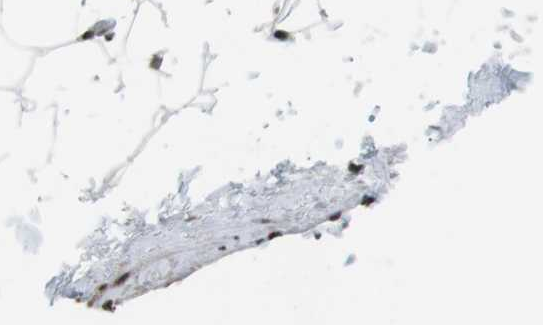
{"staining": {"intensity": "strong", "quantity": ">75%", "location": "nuclear"}, "tissue": "adipose tissue", "cell_type": "Adipocytes", "image_type": "normal", "snomed": [{"axis": "morphology", "description": "Normal tissue, NOS"}, {"axis": "topography", "description": "Breast"}, {"axis": "topography", "description": "Soft tissue"}], "caption": "A high-resolution micrograph shows IHC staining of benign adipose tissue, which exhibits strong nuclear expression in about >75% of adipocytes. (Brightfield microscopy of DAB IHC at high magnification).", "gene": "CDC27", "patient": {"sex": "female", "age": 75}}